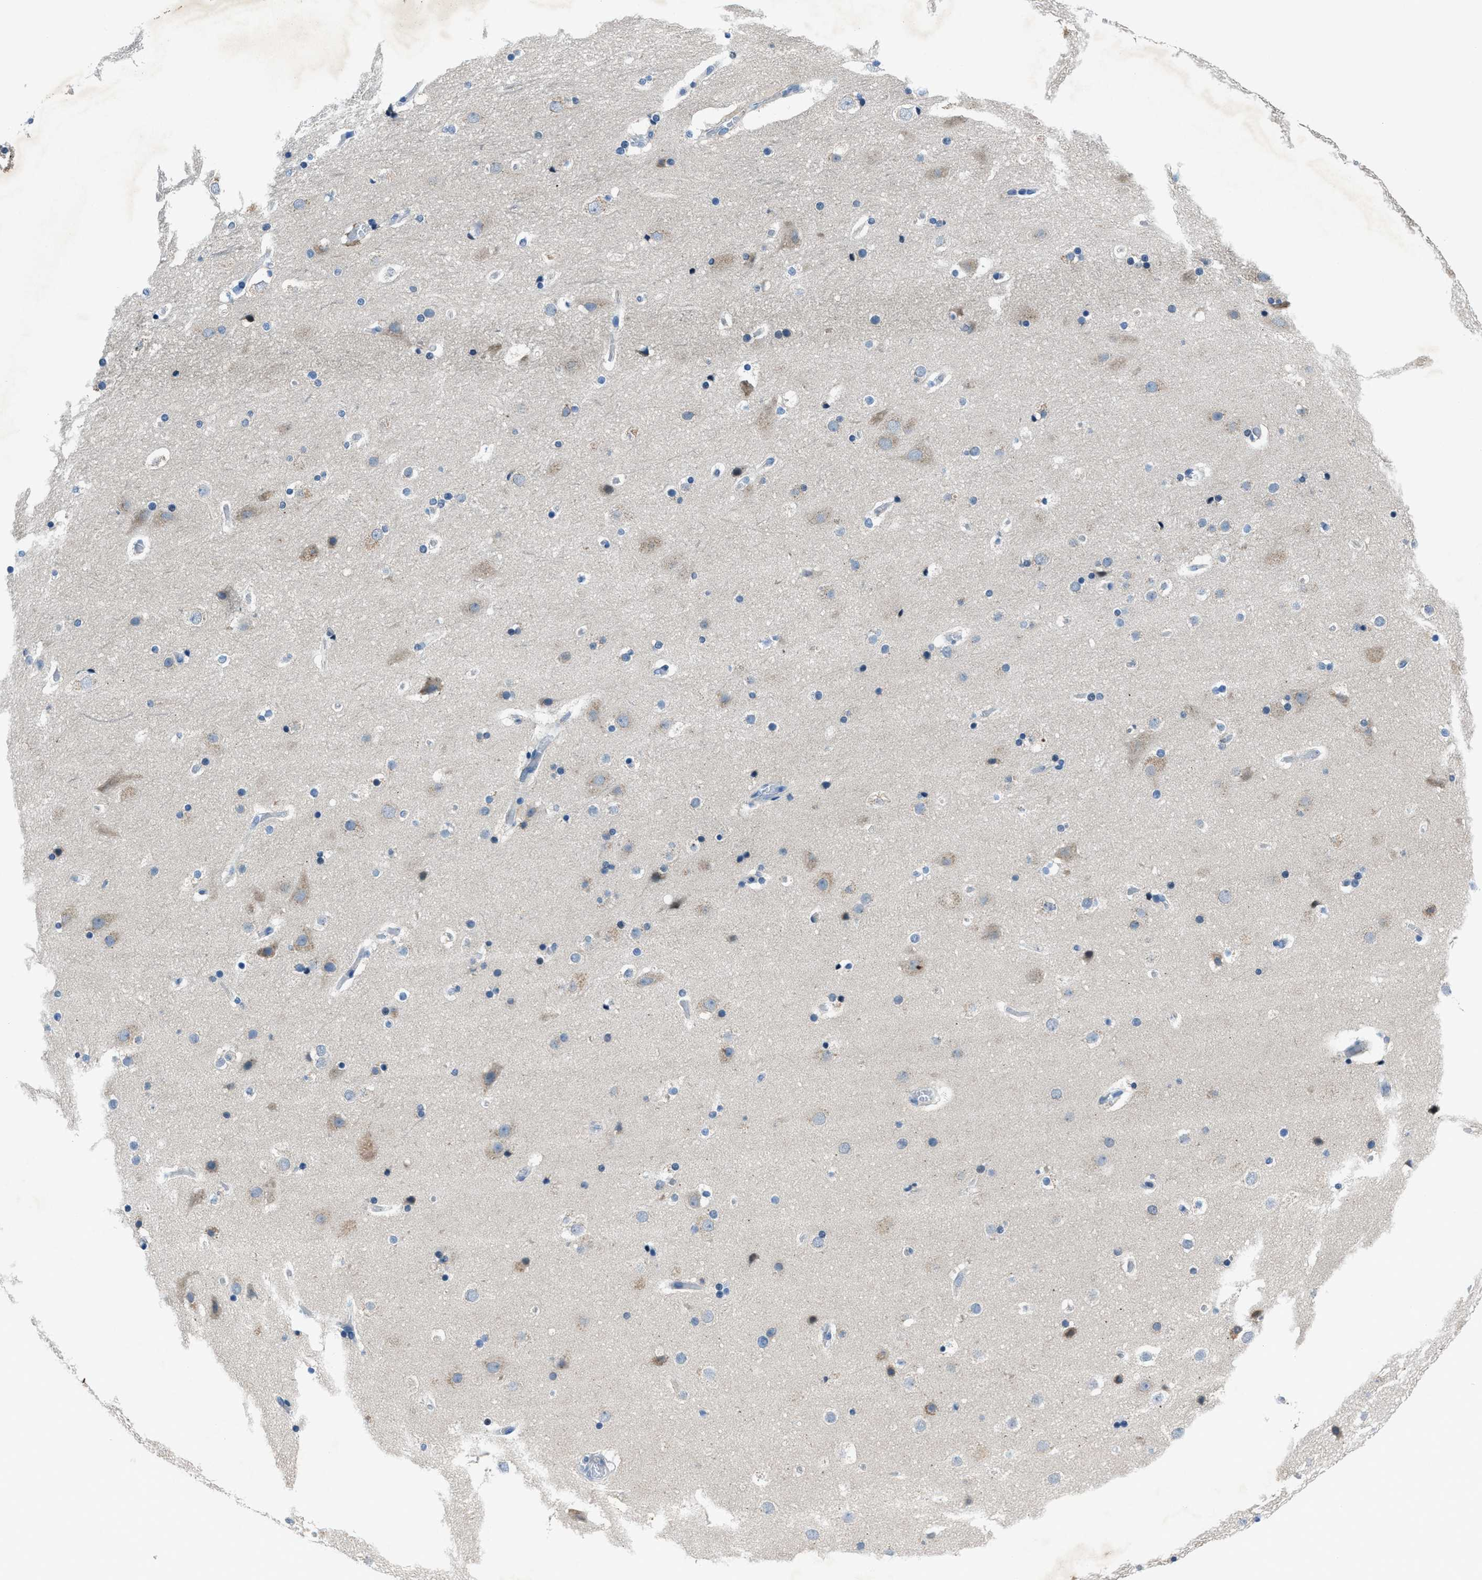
{"staining": {"intensity": "negative", "quantity": "none", "location": "none"}, "tissue": "cerebral cortex", "cell_type": "Endothelial cells", "image_type": "normal", "snomed": [{"axis": "morphology", "description": "Normal tissue, NOS"}, {"axis": "topography", "description": "Cerebral cortex"}], "caption": "Immunohistochemical staining of unremarkable cerebral cortex exhibits no significant expression in endothelial cells.", "gene": "DUSP19", "patient": {"sex": "male", "age": 57}}